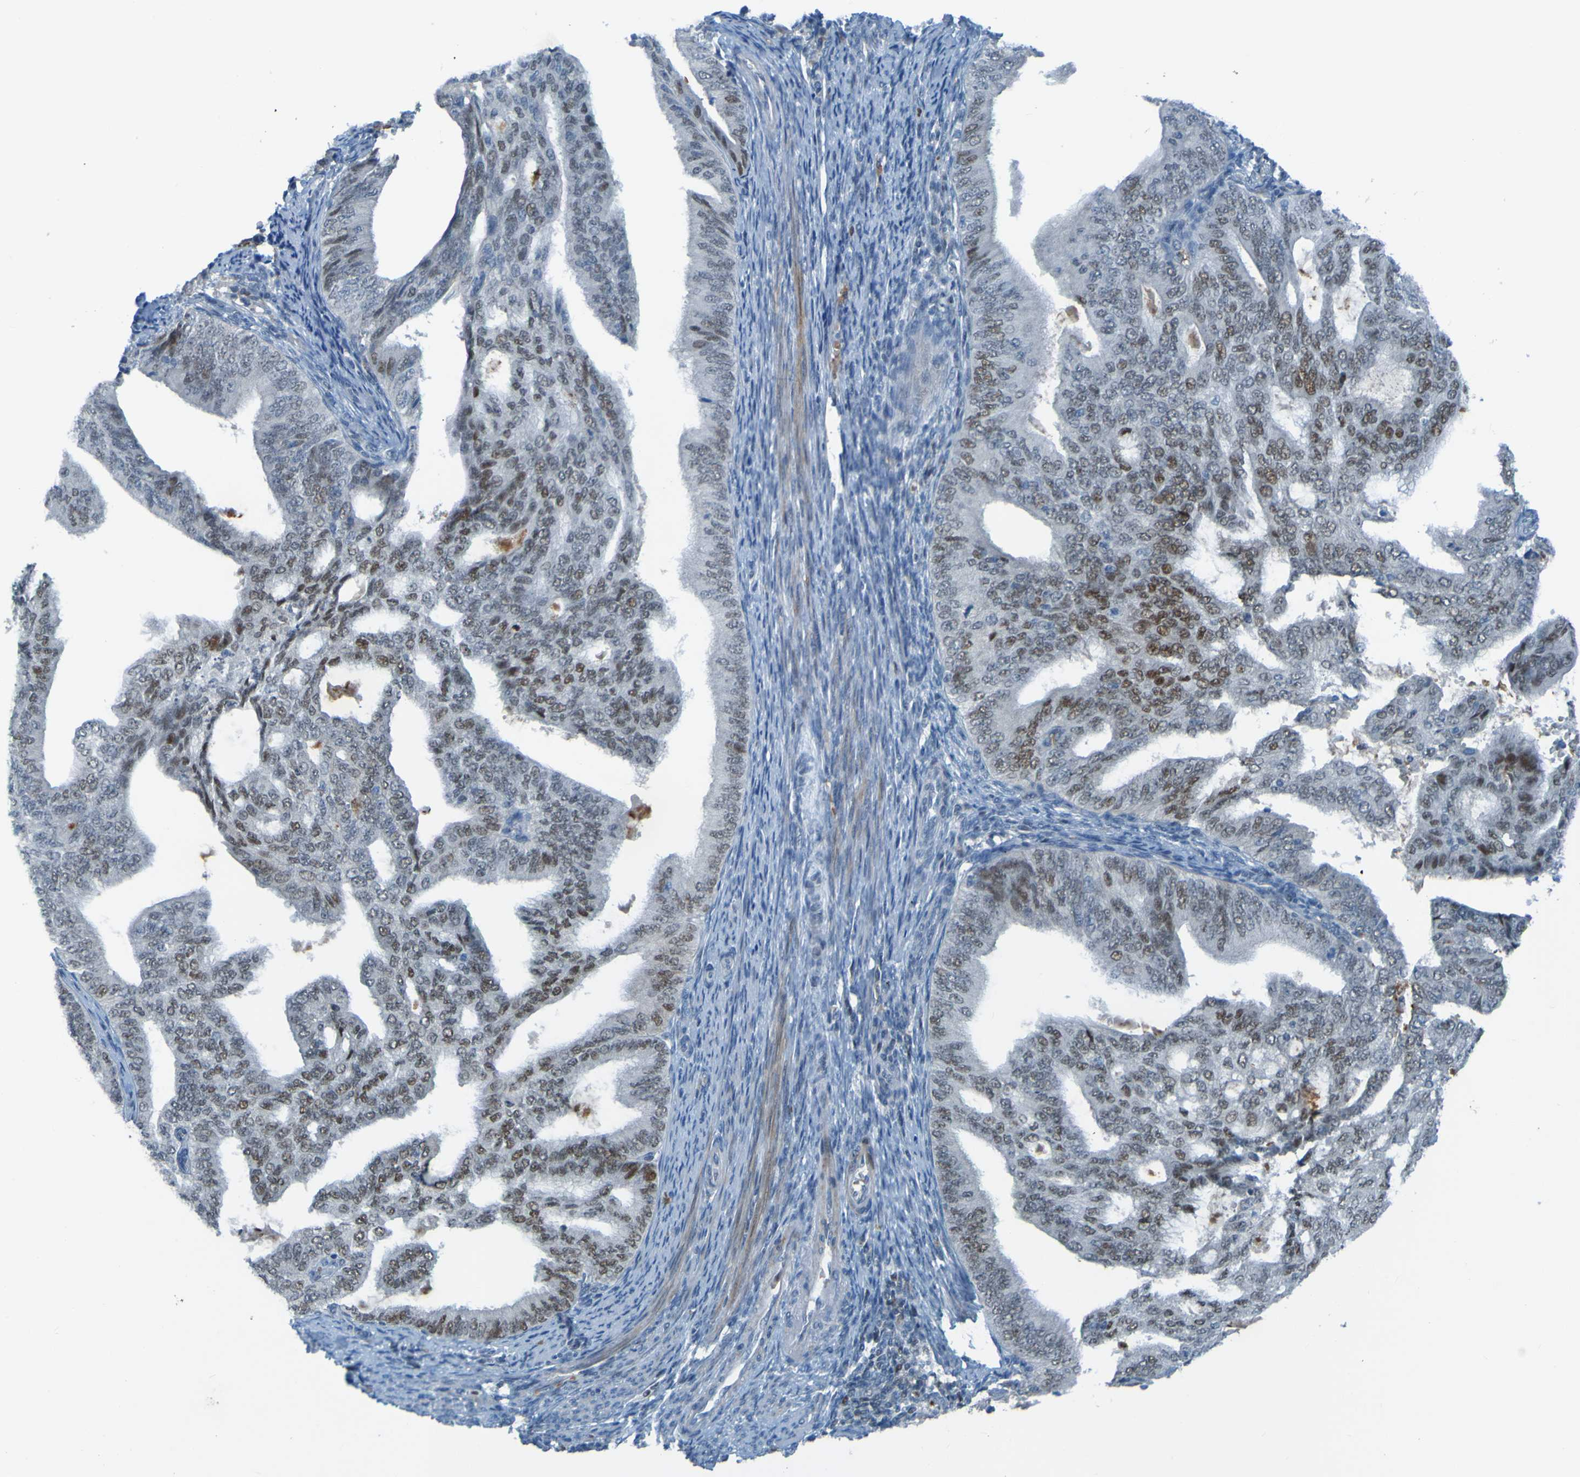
{"staining": {"intensity": "moderate", "quantity": "<25%", "location": "nuclear"}, "tissue": "endometrial cancer", "cell_type": "Tumor cells", "image_type": "cancer", "snomed": [{"axis": "morphology", "description": "Adenocarcinoma, NOS"}, {"axis": "topography", "description": "Endometrium"}], "caption": "This photomicrograph shows IHC staining of human adenocarcinoma (endometrial), with low moderate nuclear expression in approximately <25% of tumor cells.", "gene": "USP36", "patient": {"sex": "female", "age": 58}}